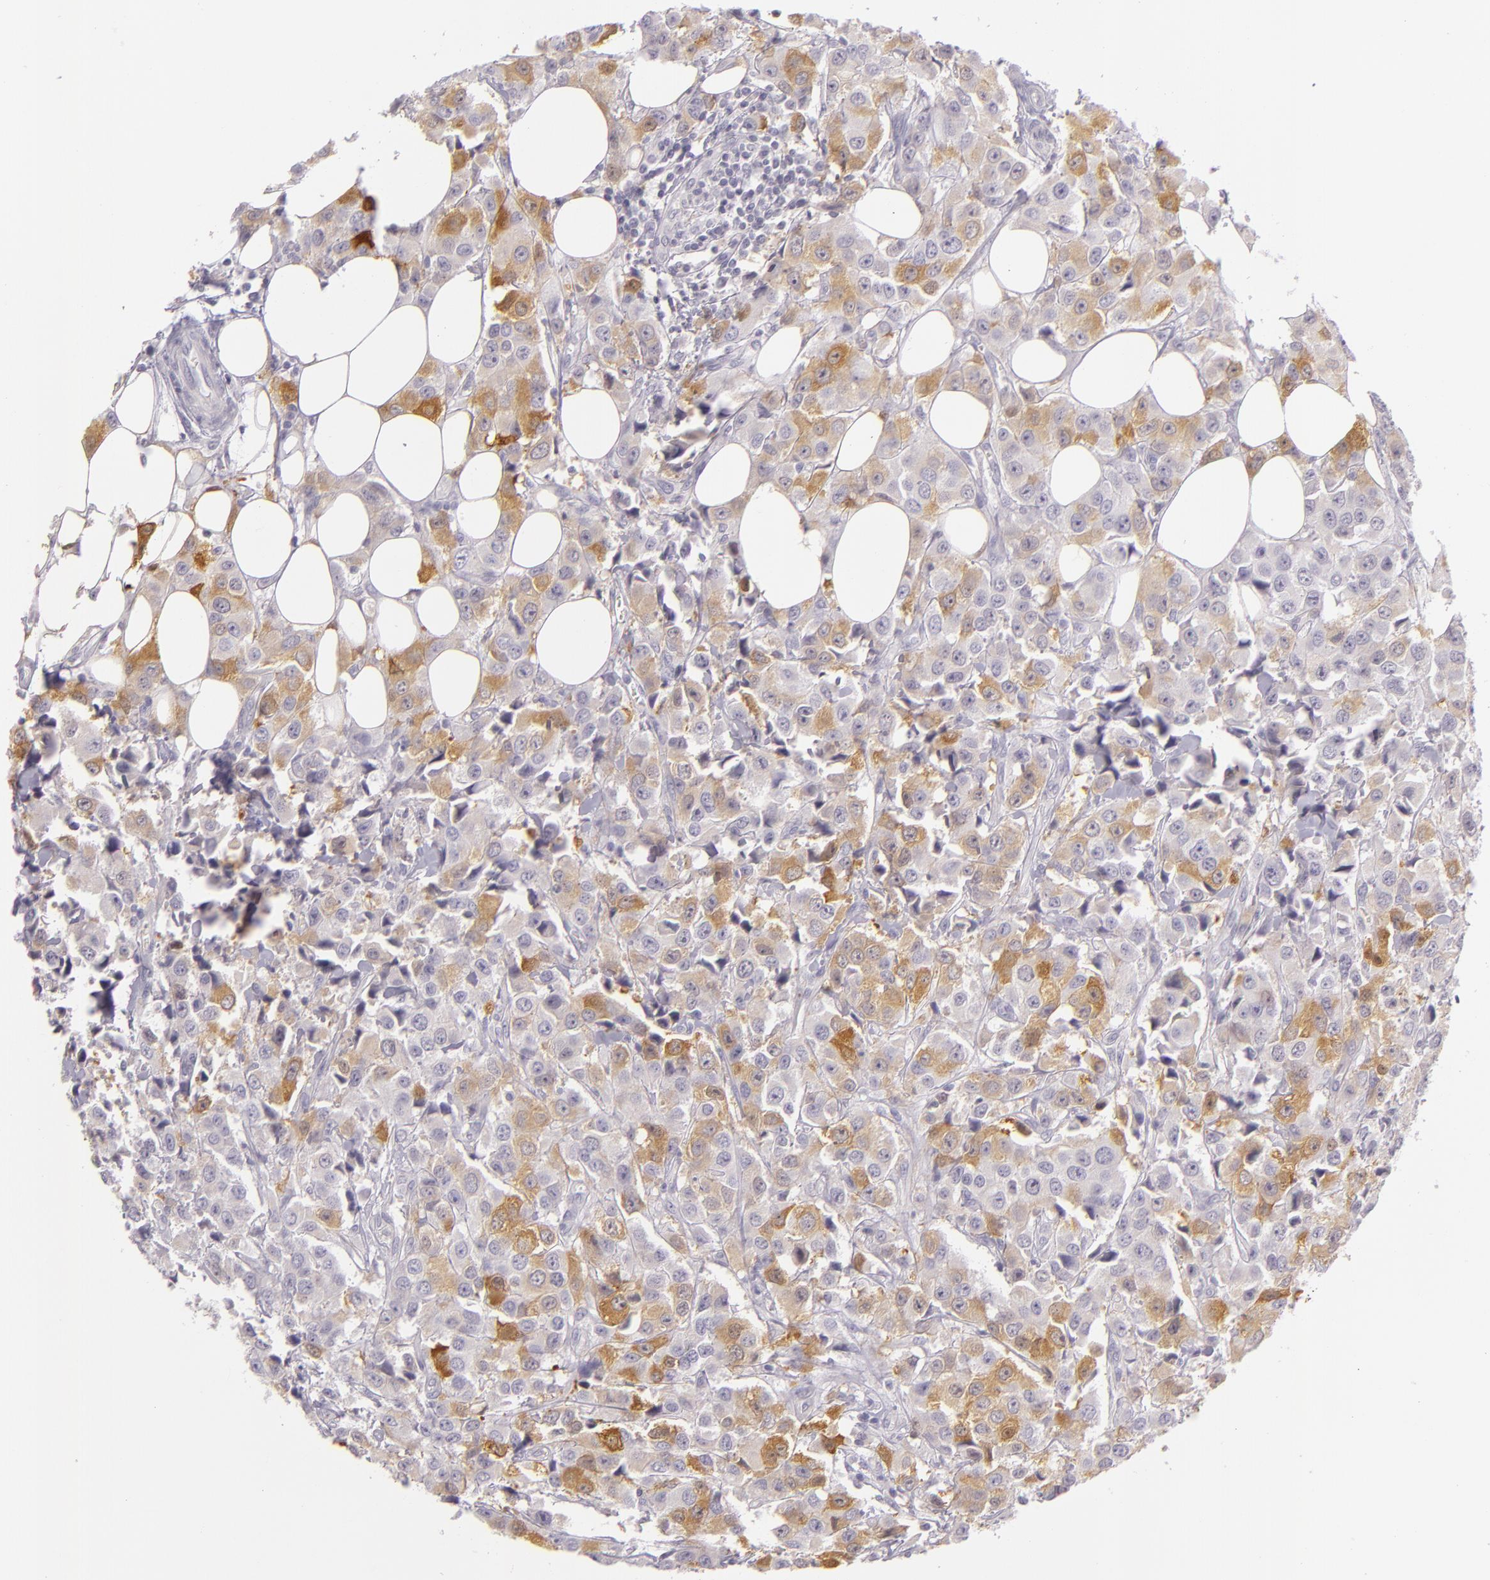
{"staining": {"intensity": "moderate", "quantity": "25%-75%", "location": "cytoplasmic/membranous"}, "tissue": "breast cancer", "cell_type": "Tumor cells", "image_type": "cancer", "snomed": [{"axis": "morphology", "description": "Duct carcinoma"}, {"axis": "topography", "description": "Breast"}], "caption": "Breast invasive ductal carcinoma stained with a brown dye exhibits moderate cytoplasmic/membranous positive expression in about 25%-75% of tumor cells.", "gene": "CBS", "patient": {"sex": "female", "age": 58}}